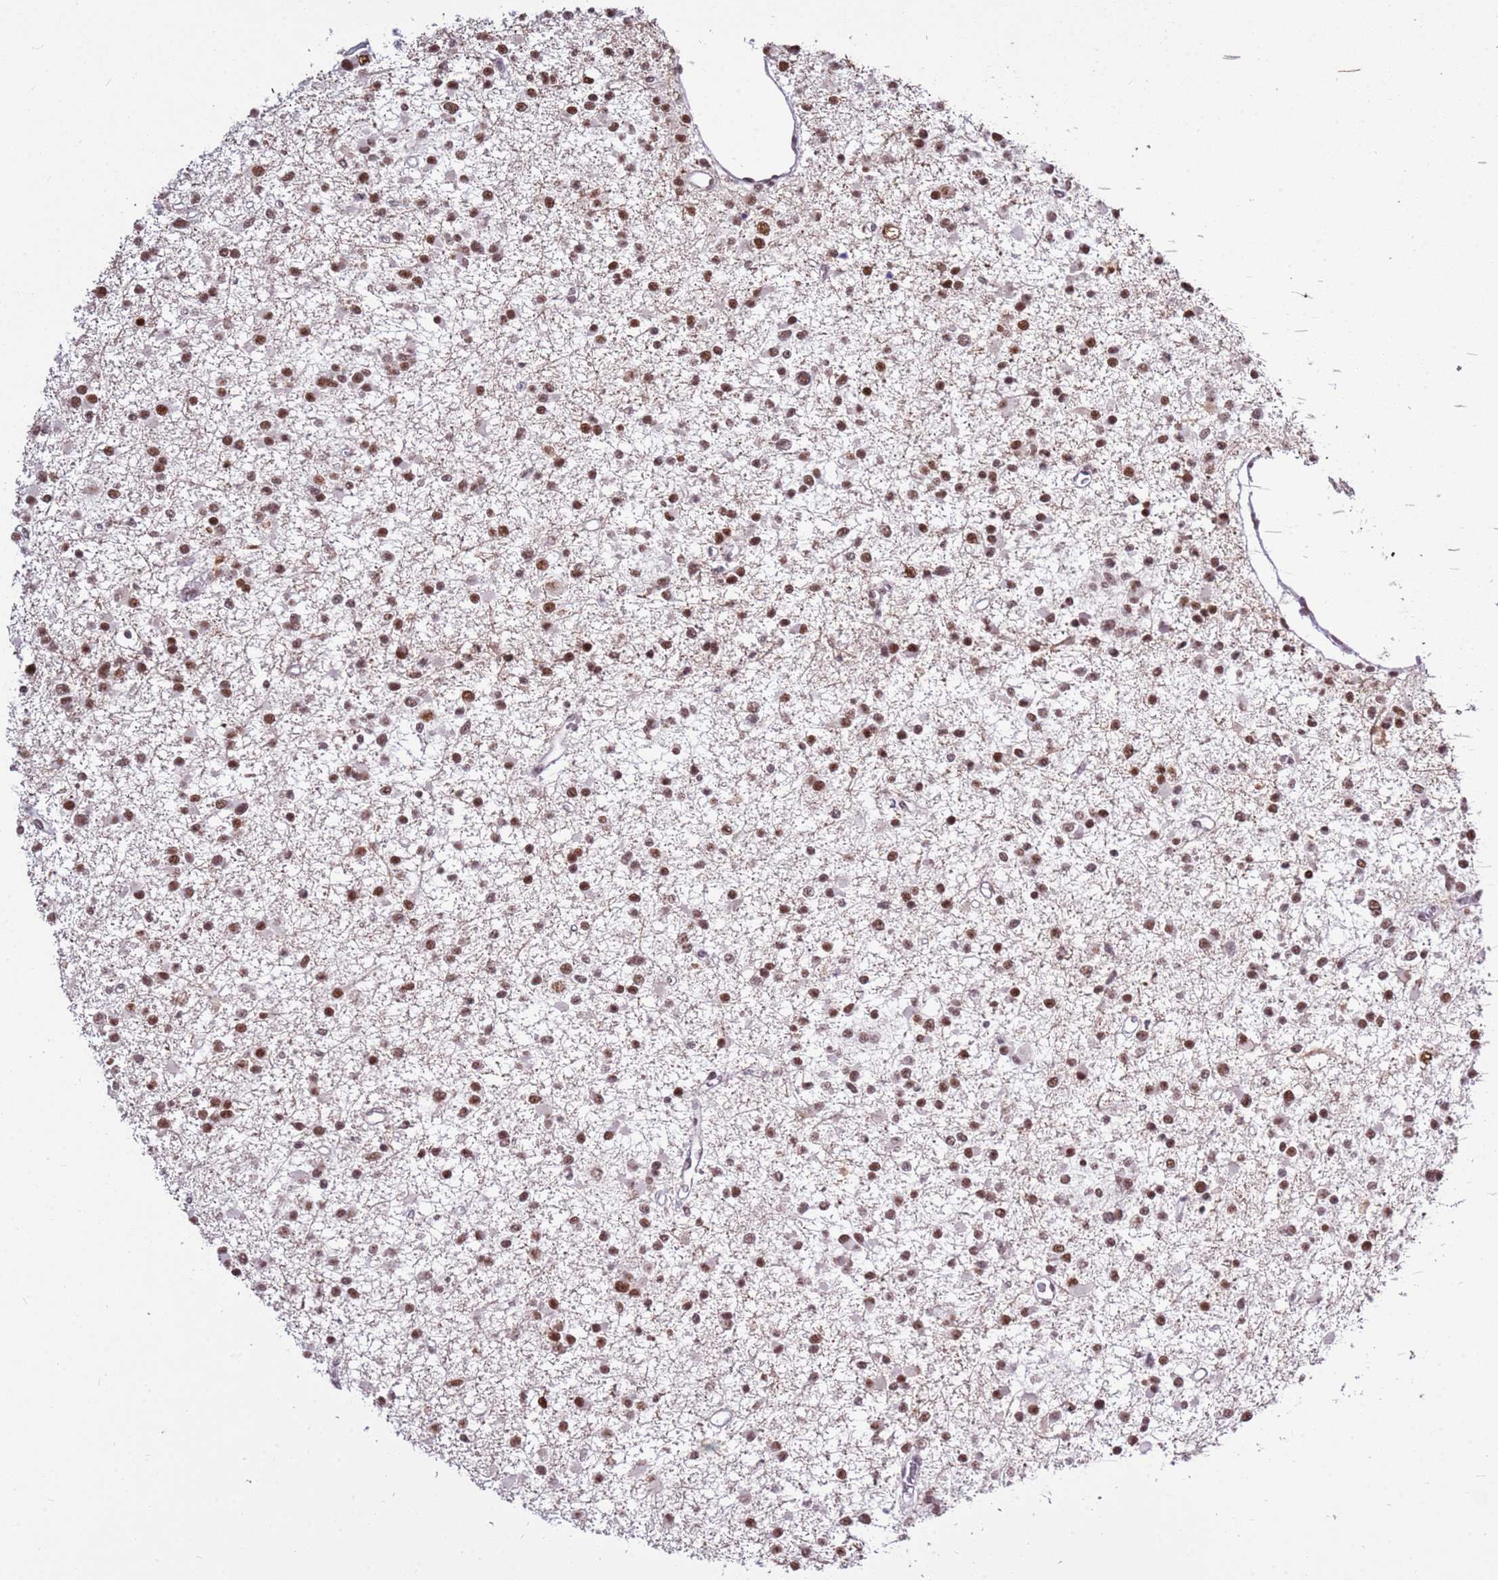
{"staining": {"intensity": "moderate", "quantity": ">75%", "location": "nuclear"}, "tissue": "glioma", "cell_type": "Tumor cells", "image_type": "cancer", "snomed": [{"axis": "morphology", "description": "Glioma, malignant, Low grade"}, {"axis": "topography", "description": "Brain"}], "caption": "This micrograph displays IHC staining of human malignant low-grade glioma, with medium moderate nuclear positivity in approximately >75% of tumor cells.", "gene": "AKAP8L", "patient": {"sex": "female", "age": 22}}